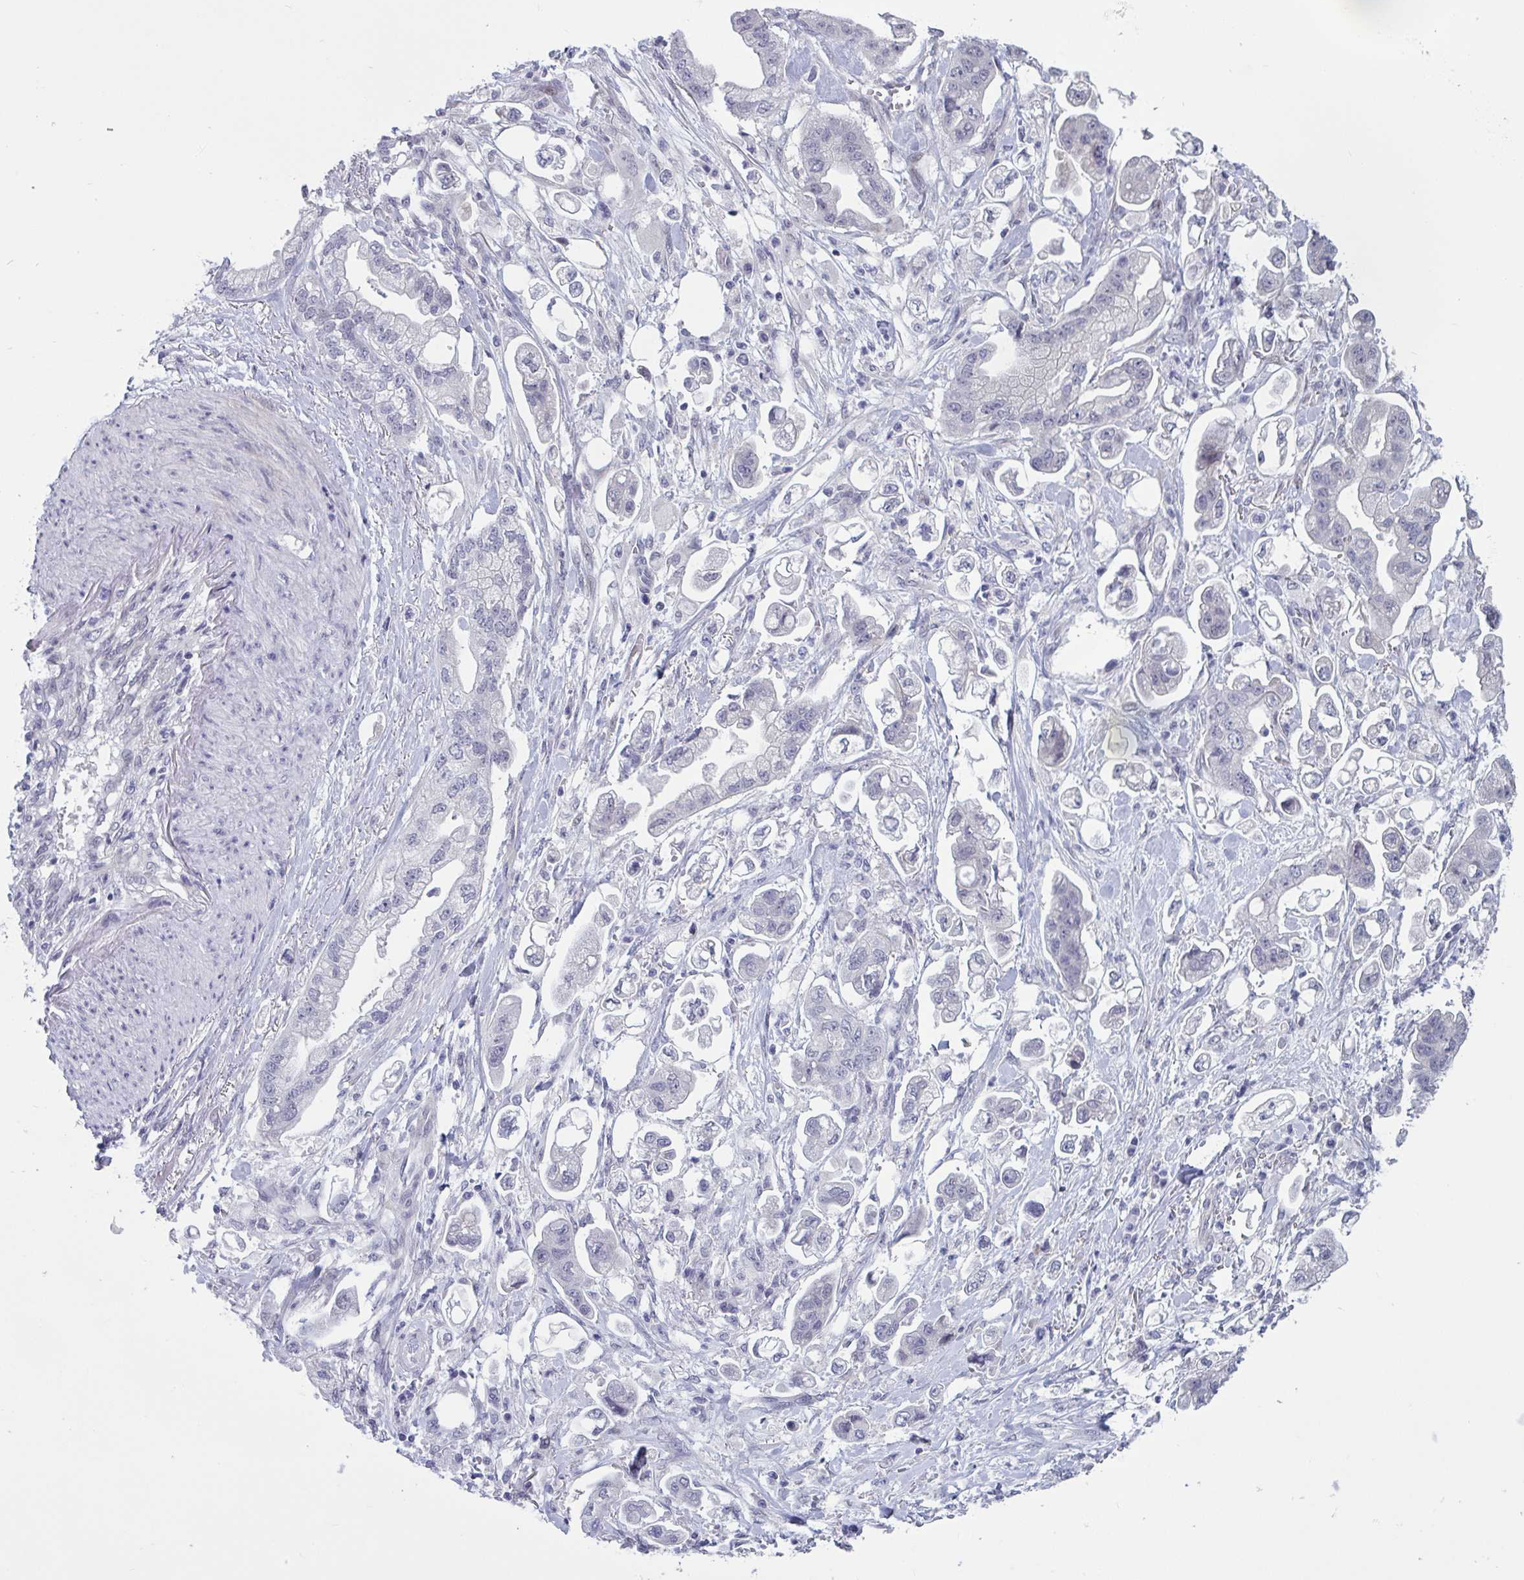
{"staining": {"intensity": "negative", "quantity": "none", "location": "none"}, "tissue": "stomach cancer", "cell_type": "Tumor cells", "image_type": "cancer", "snomed": [{"axis": "morphology", "description": "Adenocarcinoma, NOS"}, {"axis": "topography", "description": "Stomach"}], "caption": "There is no significant expression in tumor cells of stomach cancer.", "gene": "TCEAL8", "patient": {"sex": "male", "age": 62}}